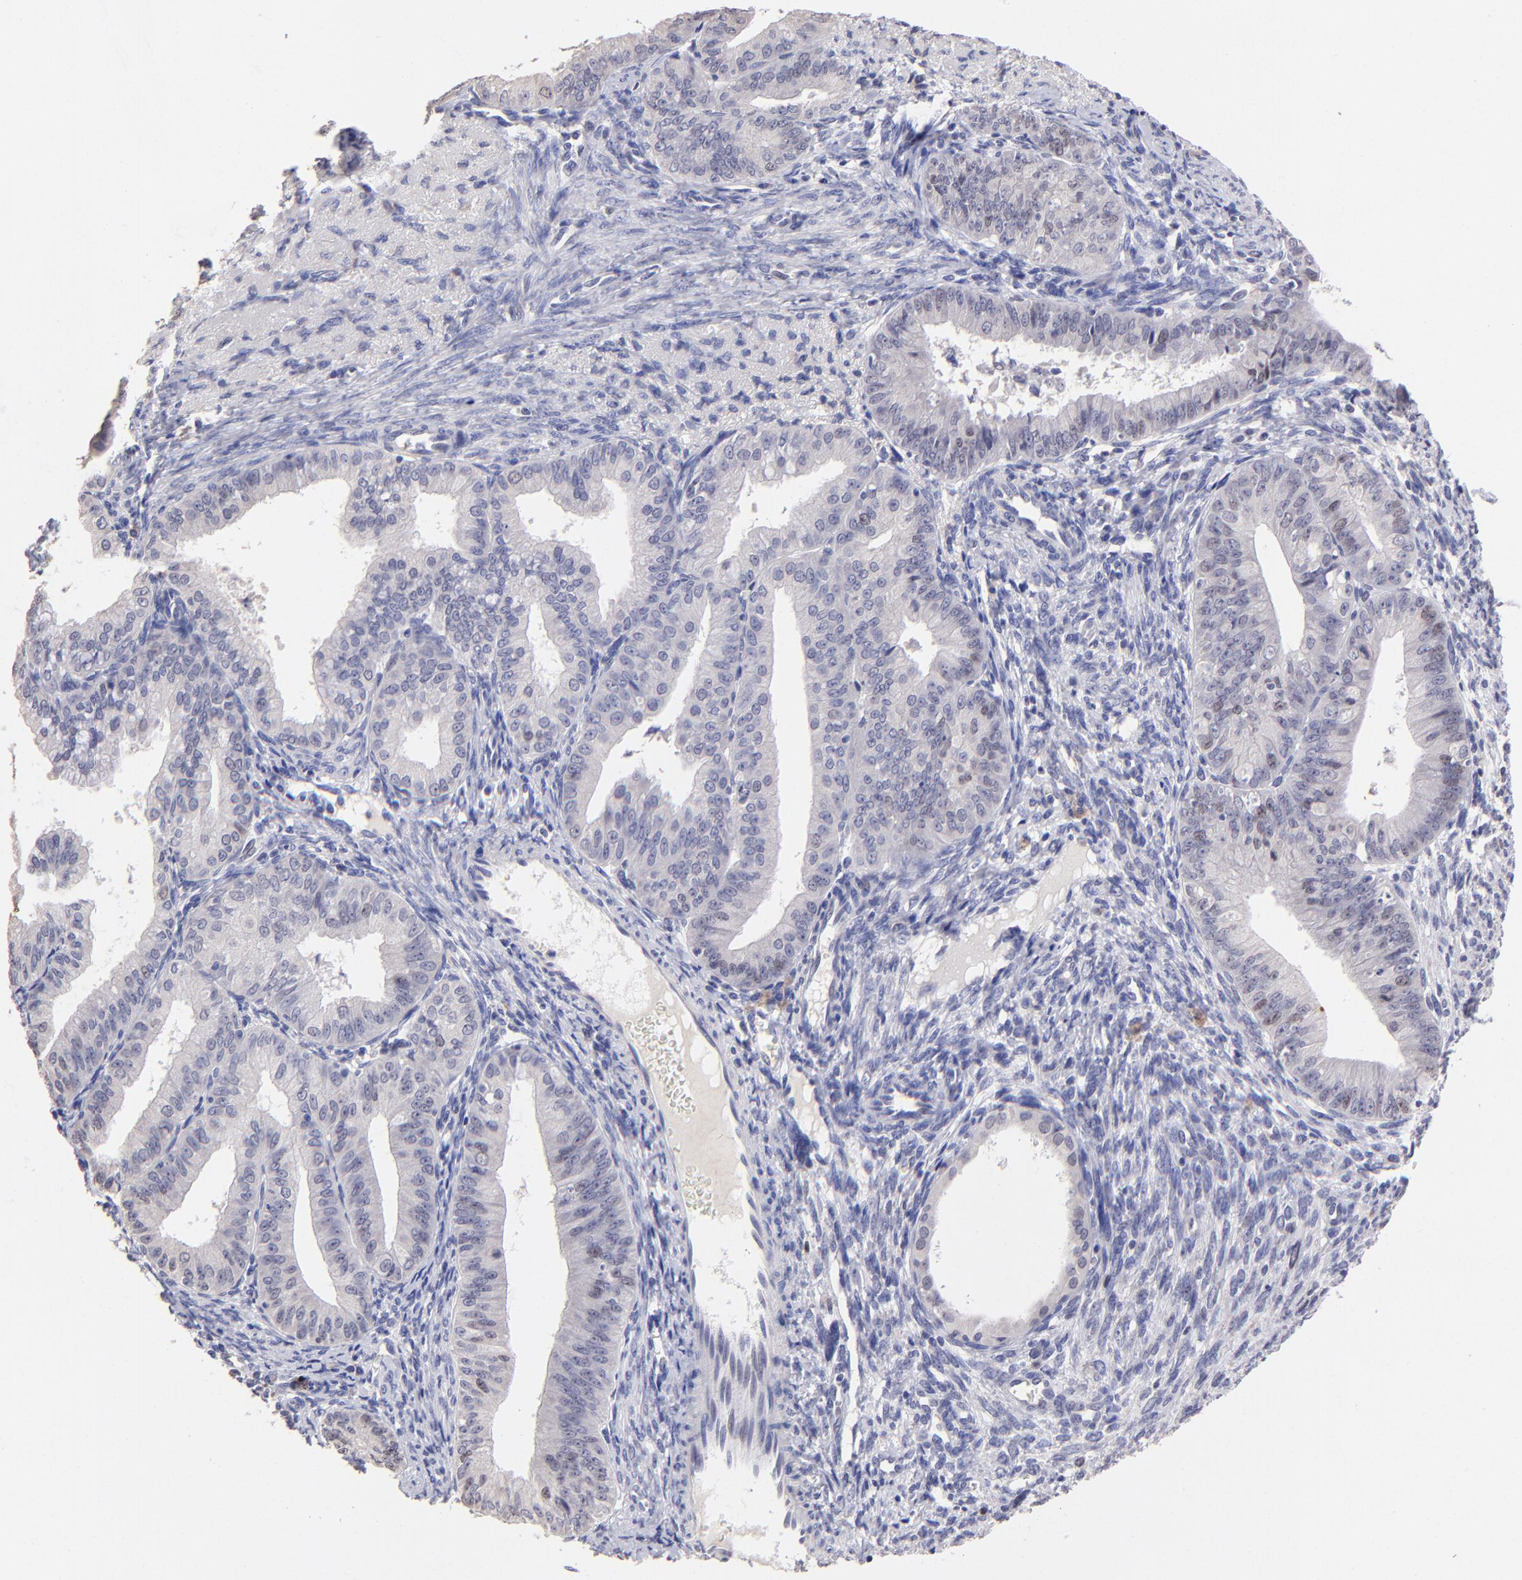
{"staining": {"intensity": "weak", "quantity": "<25%", "location": "nuclear"}, "tissue": "endometrial cancer", "cell_type": "Tumor cells", "image_type": "cancer", "snomed": [{"axis": "morphology", "description": "Adenocarcinoma, NOS"}, {"axis": "topography", "description": "Endometrium"}], "caption": "Immunohistochemistry (IHC) histopathology image of neoplastic tissue: endometrial cancer stained with DAB reveals no significant protein expression in tumor cells.", "gene": "DNMT1", "patient": {"sex": "female", "age": 76}}